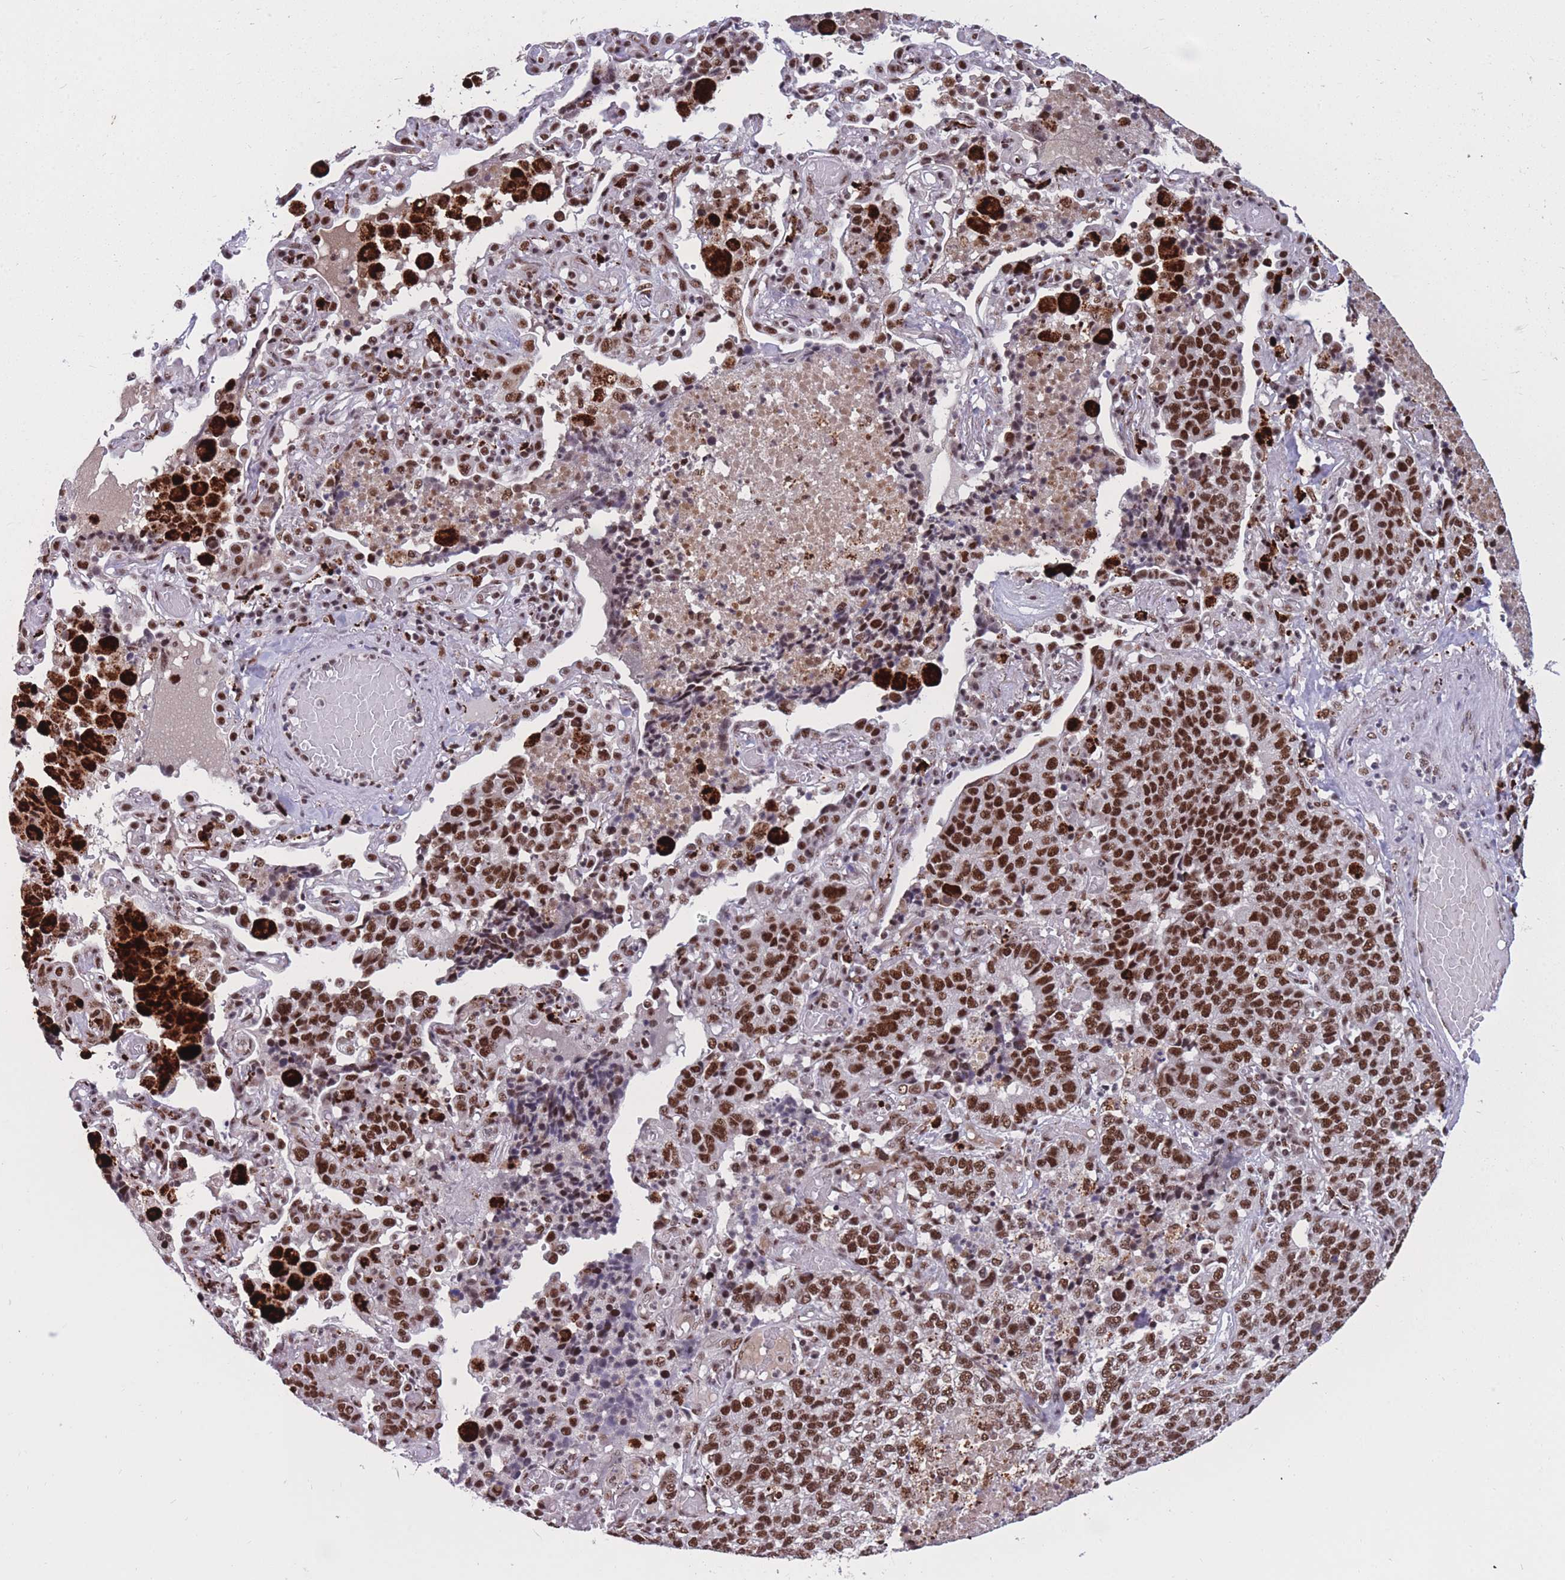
{"staining": {"intensity": "moderate", "quantity": ">75%", "location": "nuclear"}, "tissue": "lung cancer", "cell_type": "Tumor cells", "image_type": "cancer", "snomed": [{"axis": "morphology", "description": "Adenocarcinoma, NOS"}, {"axis": "topography", "description": "Lung"}], "caption": "Moderate nuclear positivity is appreciated in approximately >75% of tumor cells in lung cancer (adenocarcinoma).", "gene": "PRPF19", "patient": {"sex": "male", "age": 49}}